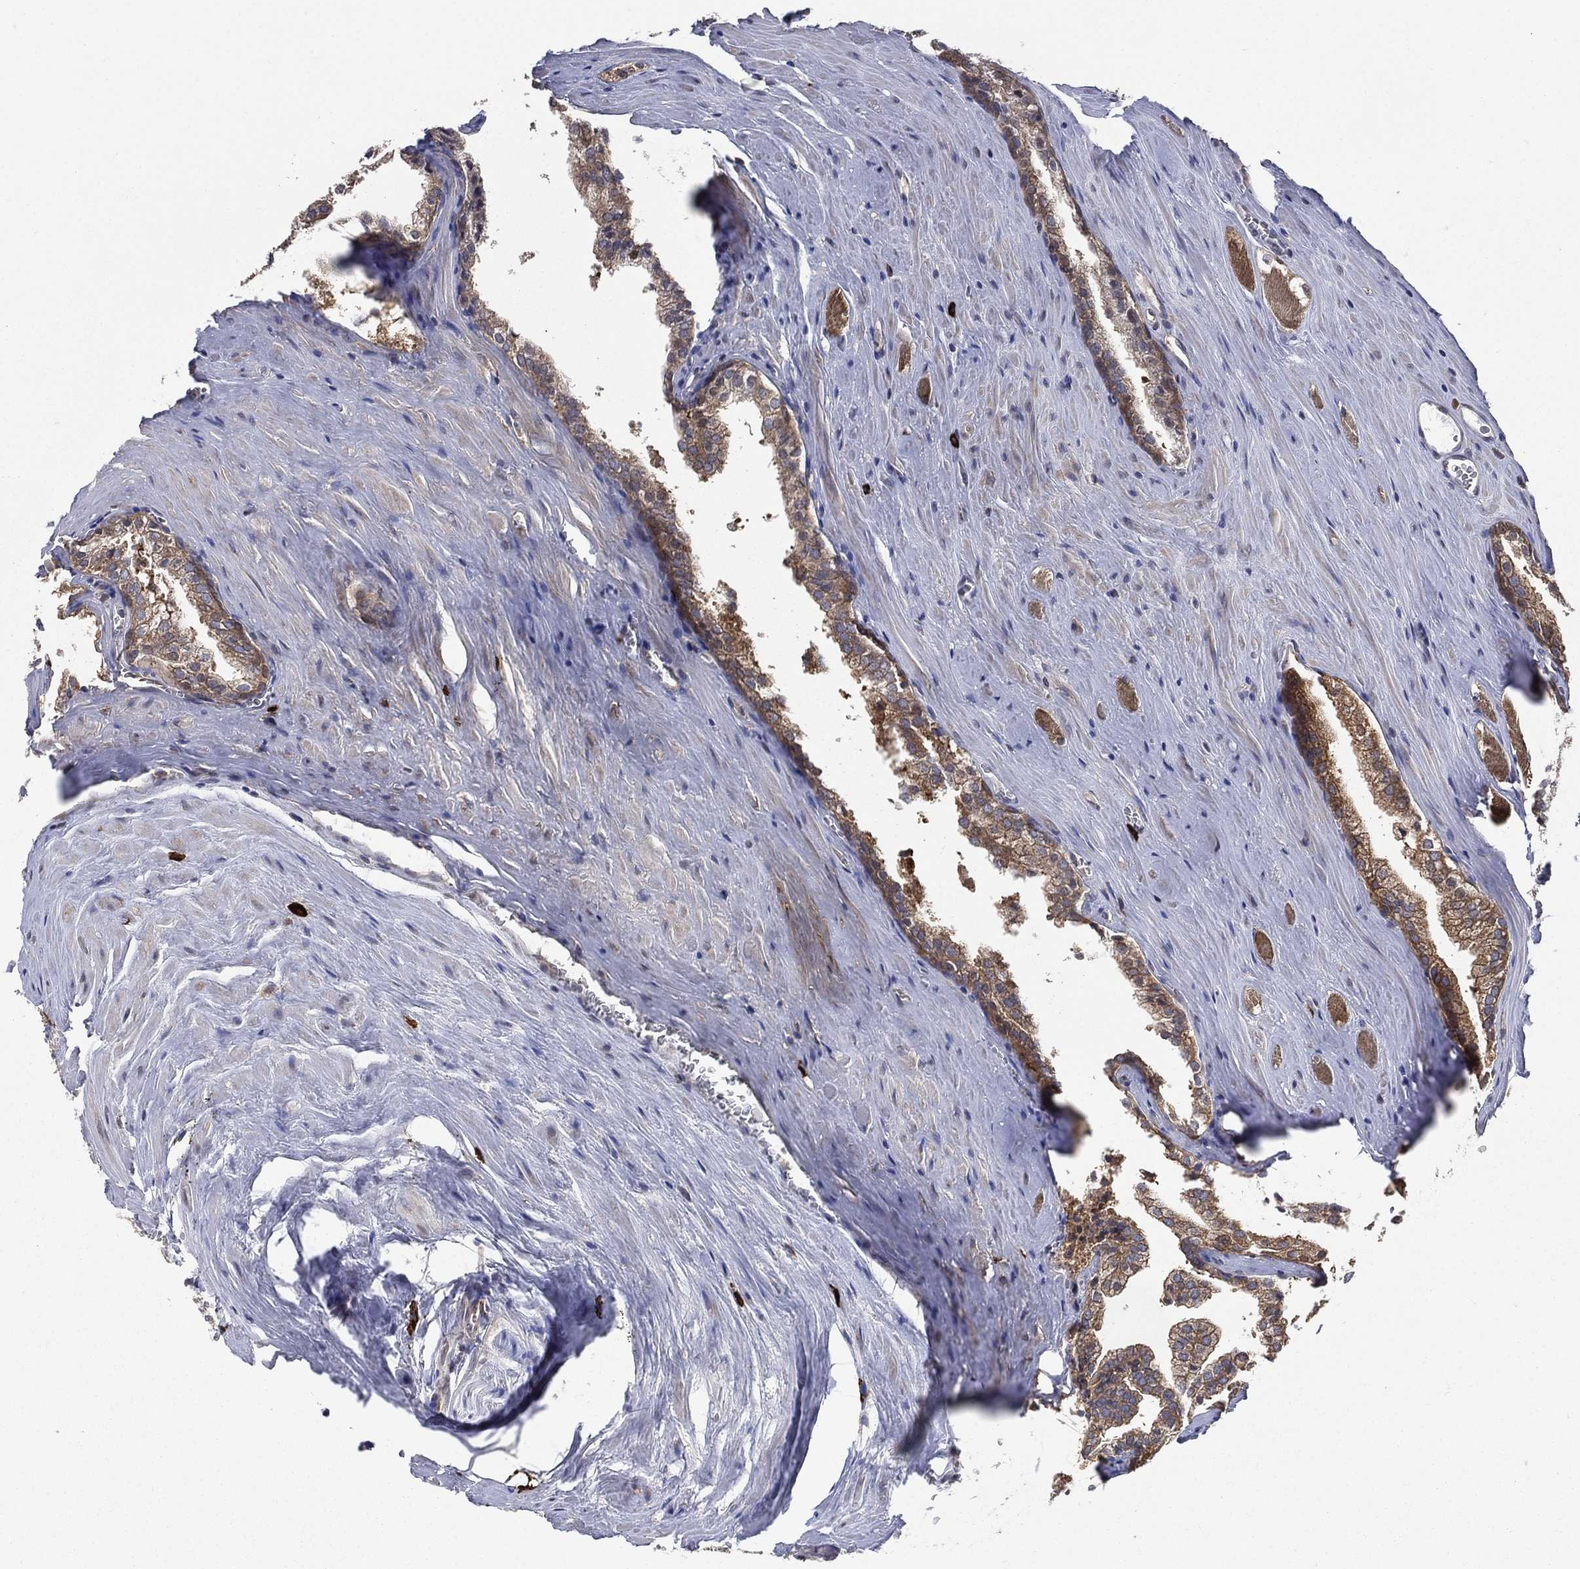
{"staining": {"intensity": "moderate", "quantity": ">75%", "location": "cytoplasmic/membranous"}, "tissue": "prostate cancer", "cell_type": "Tumor cells", "image_type": "cancer", "snomed": [{"axis": "morphology", "description": "Adenocarcinoma, NOS"}, {"axis": "topography", "description": "Prostate"}], "caption": "Immunohistochemistry (DAB) staining of human prostate adenocarcinoma exhibits moderate cytoplasmic/membranous protein expression in approximately >75% of tumor cells.", "gene": "SMPD3", "patient": {"sex": "male", "age": 72}}